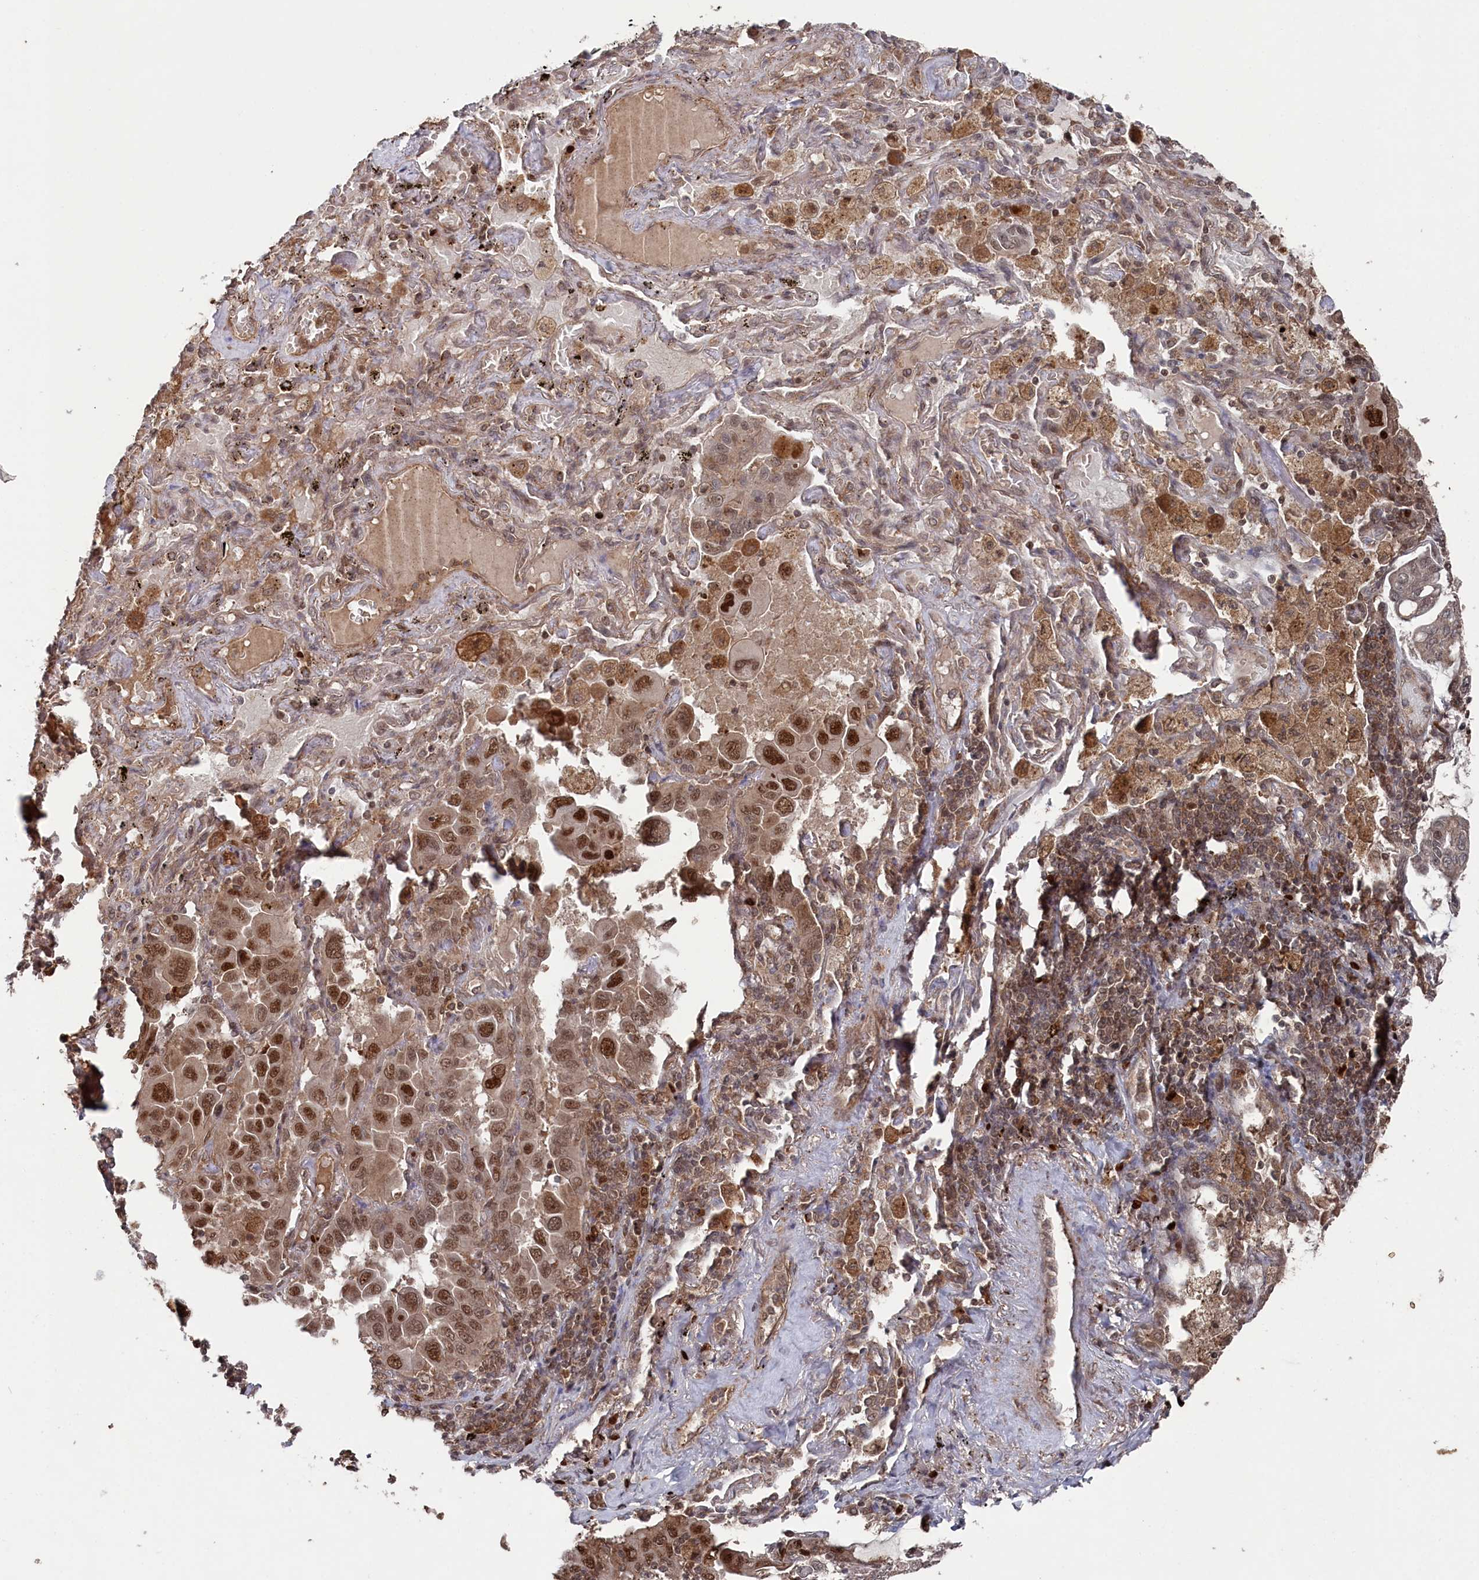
{"staining": {"intensity": "moderate", "quantity": ">75%", "location": "cytoplasmic/membranous,nuclear"}, "tissue": "lung cancer", "cell_type": "Tumor cells", "image_type": "cancer", "snomed": [{"axis": "morphology", "description": "Adenocarcinoma, NOS"}, {"axis": "topography", "description": "Lung"}], "caption": "The photomicrograph exhibits staining of lung adenocarcinoma, revealing moderate cytoplasmic/membranous and nuclear protein expression (brown color) within tumor cells.", "gene": "BORCS7", "patient": {"sex": "male", "age": 64}}